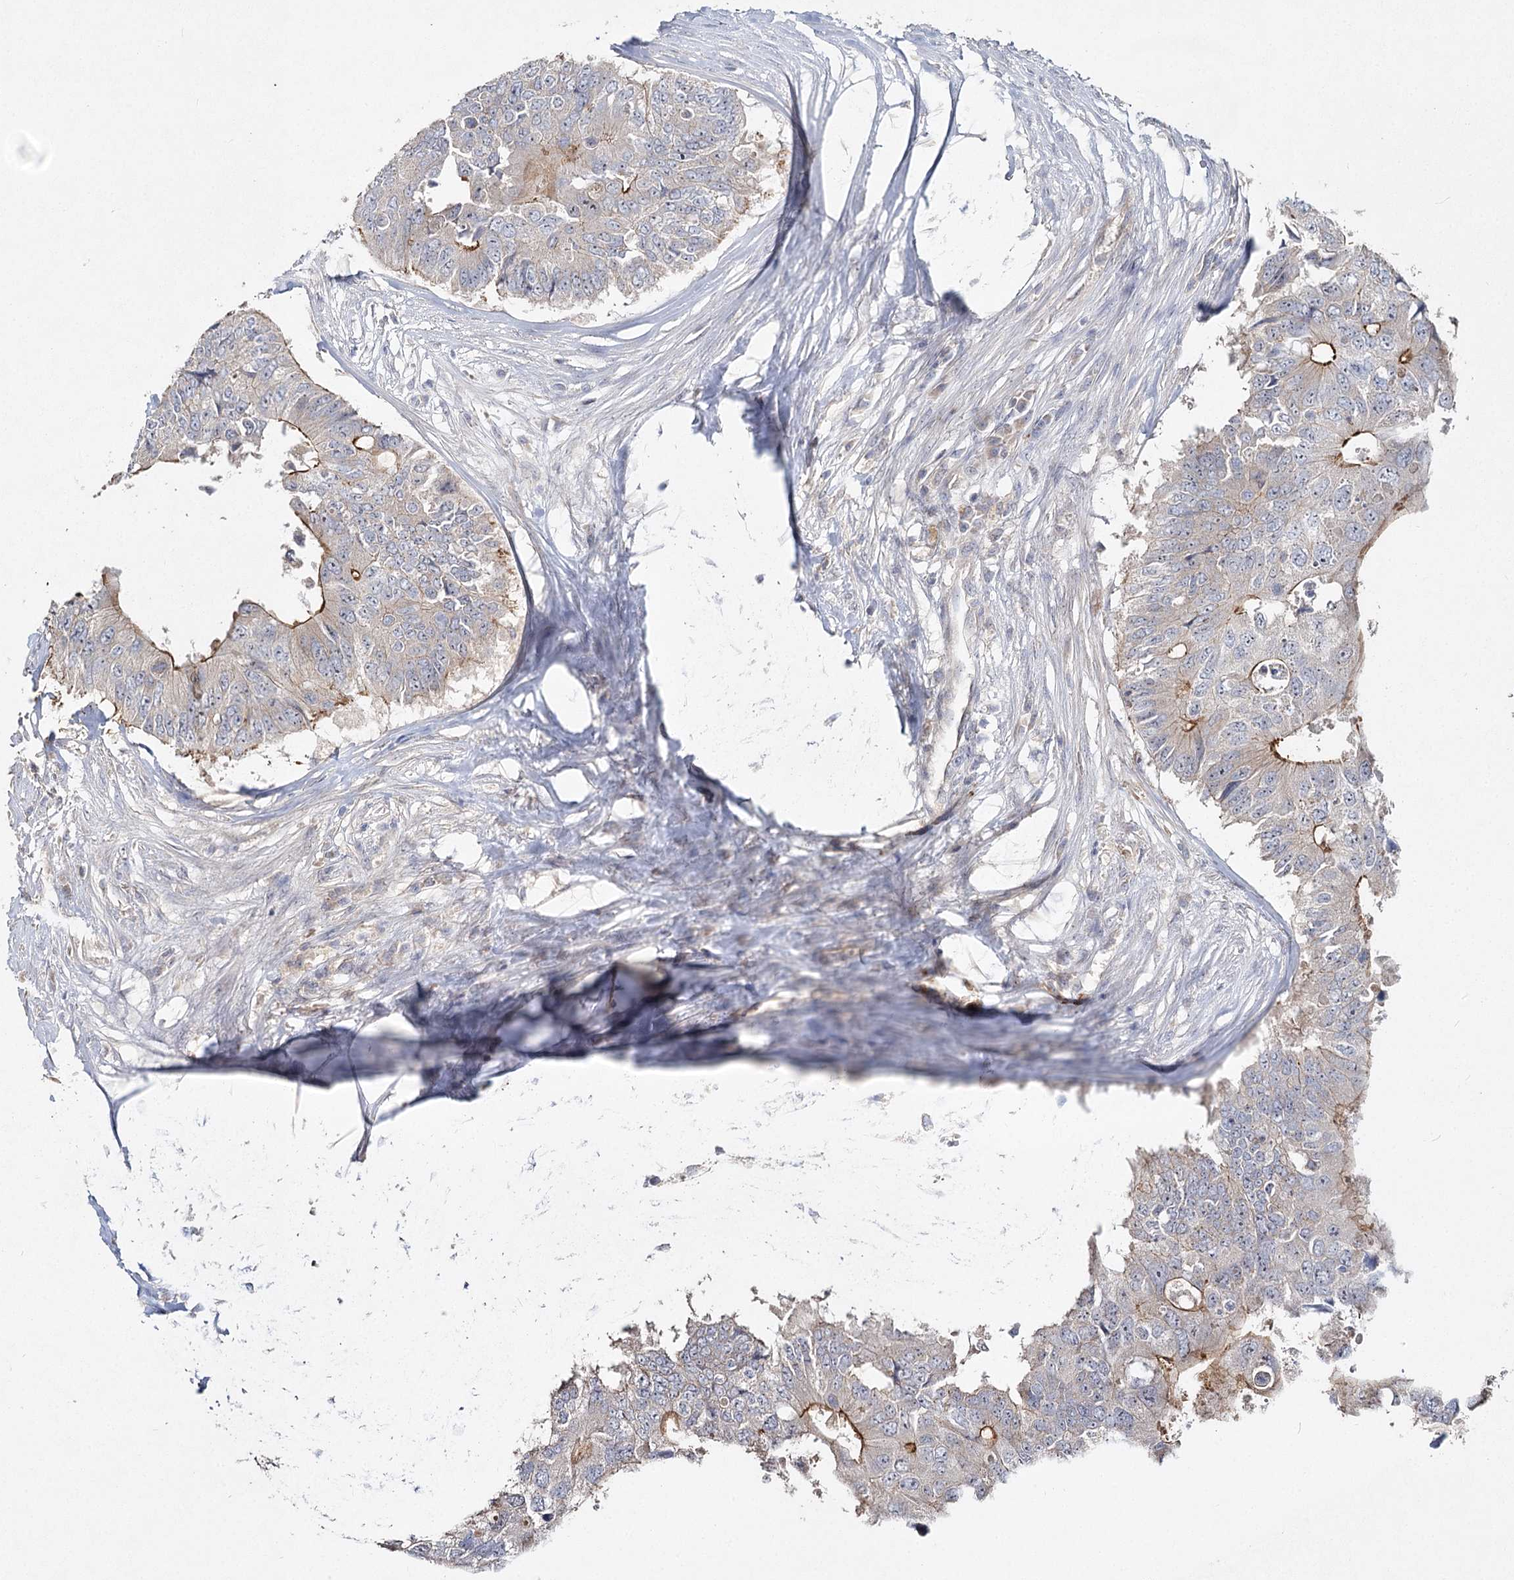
{"staining": {"intensity": "moderate", "quantity": "<25%", "location": "cytoplasmic/membranous"}, "tissue": "colorectal cancer", "cell_type": "Tumor cells", "image_type": "cancer", "snomed": [{"axis": "morphology", "description": "Adenocarcinoma, NOS"}, {"axis": "topography", "description": "Colon"}], "caption": "Immunohistochemistry of colorectal cancer (adenocarcinoma) demonstrates low levels of moderate cytoplasmic/membranous staining in about <25% of tumor cells.", "gene": "ANGPTL5", "patient": {"sex": "male", "age": 71}}